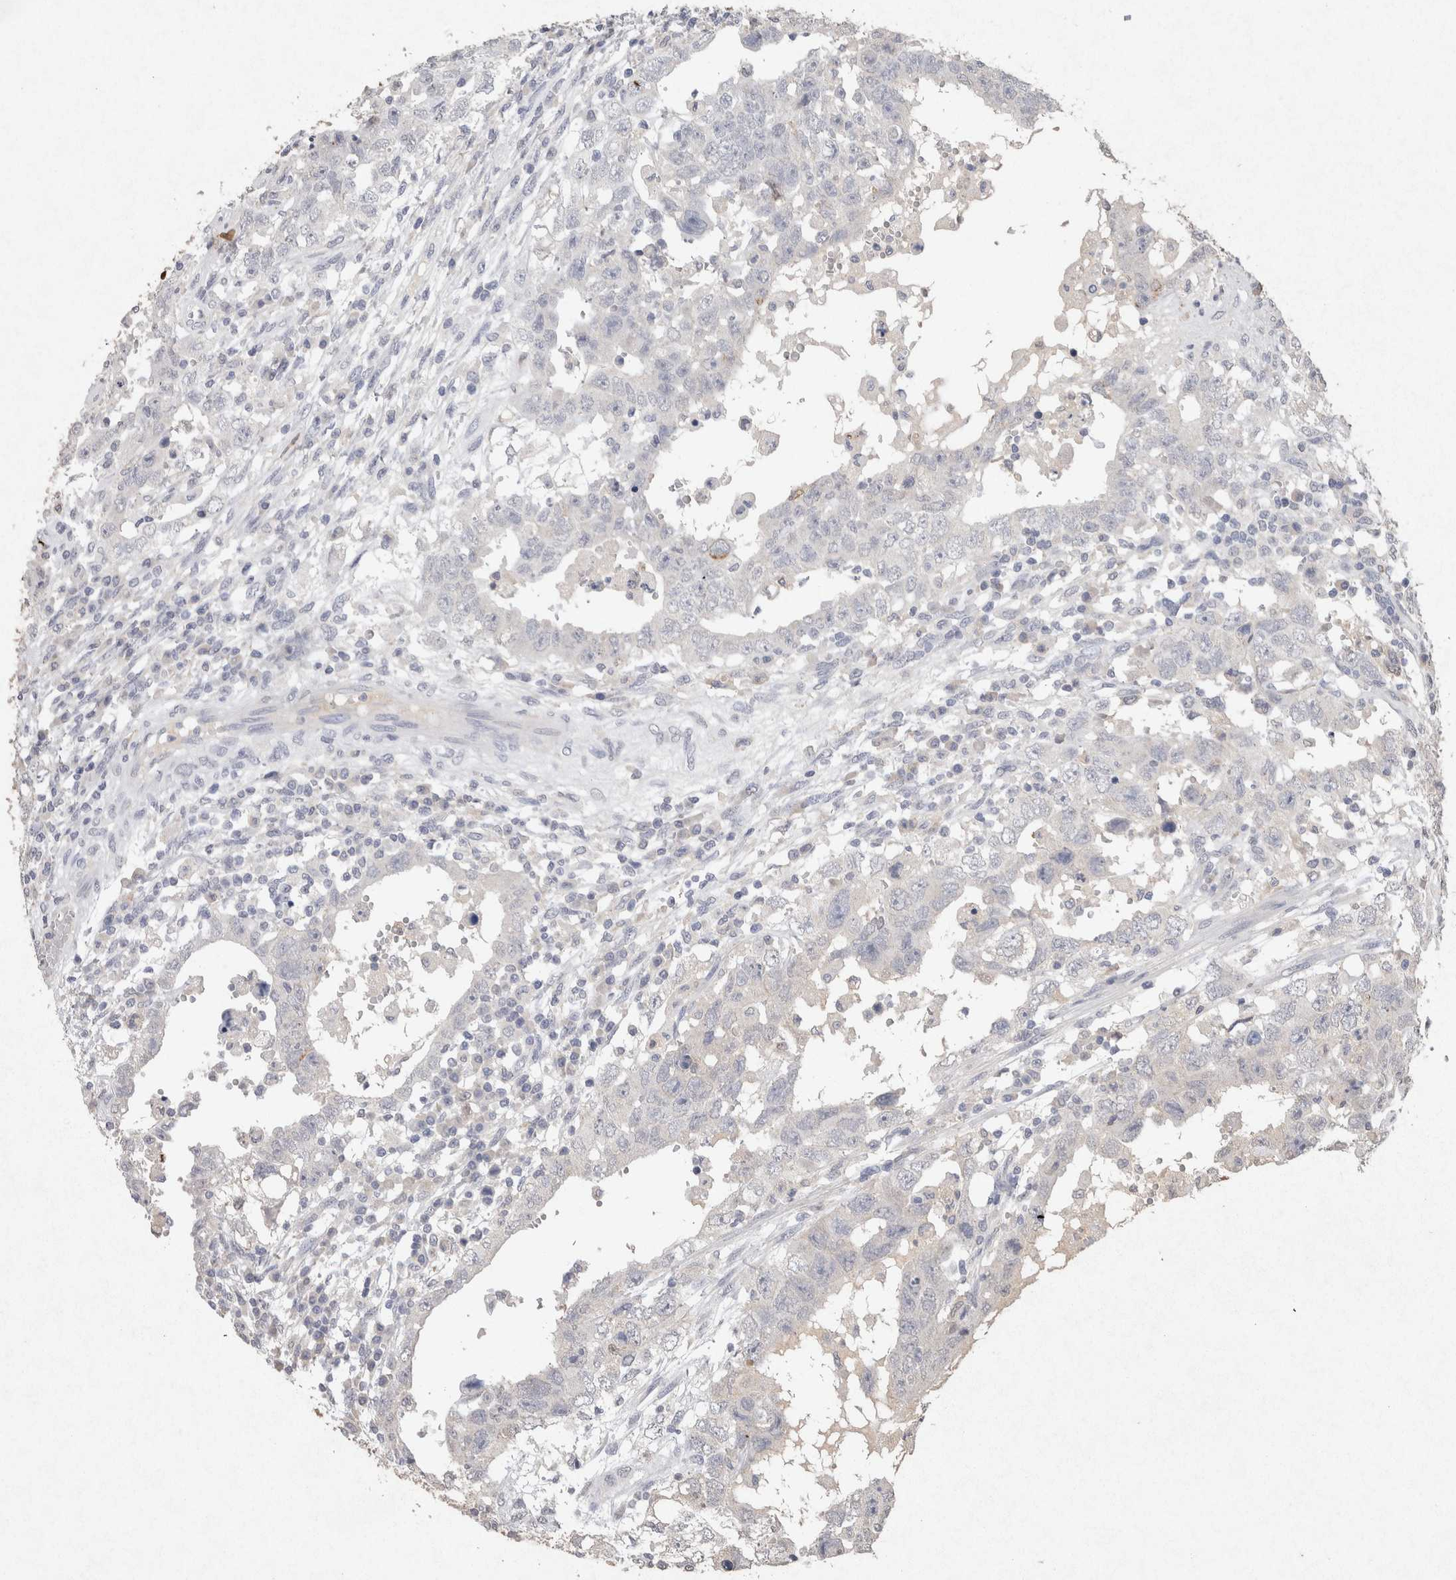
{"staining": {"intensity": "negative", "quantity": "none", "location": "none"}, "tissue": "testis cancer", "cell_type": "Tumor cells", "image_type": "cancer", "snomed": [{"axis": "morphology", "description": "Carcinoma, Embryonal, NOS"}, {"axis": "topography", "description": "Testis"}], "caption": "High power microscopy histopathology image of an immunohistochemistry micrograph of testis cancer (embryonal carcinoma), revealing no significant expression in tumor cells. Nuclei are stained in blue.", "gene": "FABP7", "patient": {"sex": "male", "age": 26}}